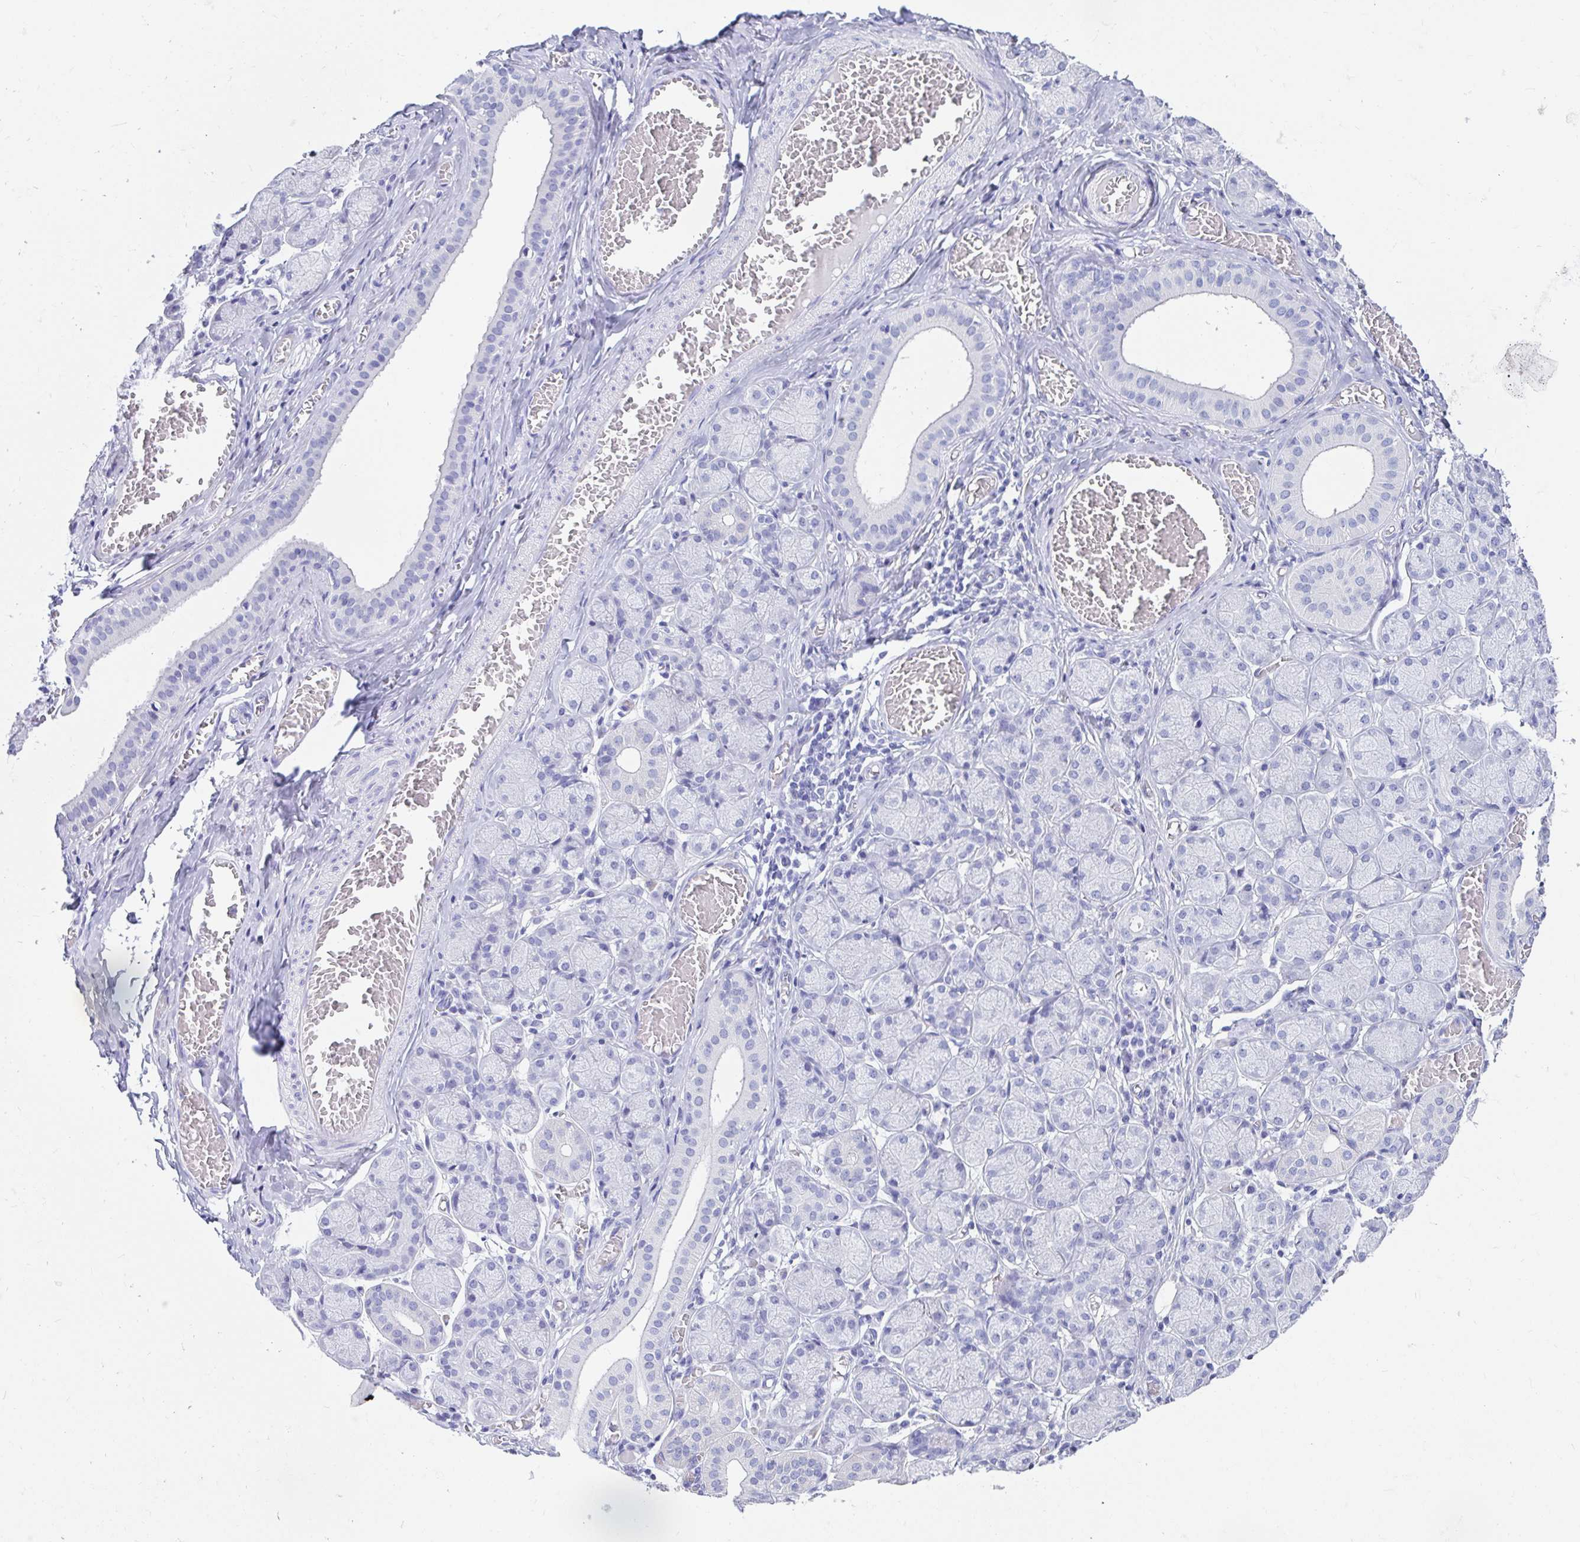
{"staining": {"intensity": "negative", "quantity": "none", "location": "none"}, "tissue": "salivary gland", "cell_type": "Glandular cells", "image_type": "normal", "snomed": [{"axis": "morphology", "description": "Normal tissue, NOS"}, {"axis": "topography", "description": "Salivary gland"}], "caption": "IHC micrograph of benign salivary gland: human salivary gland stained with DAB demonstrates no significant protein positivity in glandular cells.", "gene": "ZPBP2", "patient": {"sex": "female", "age": 24}}